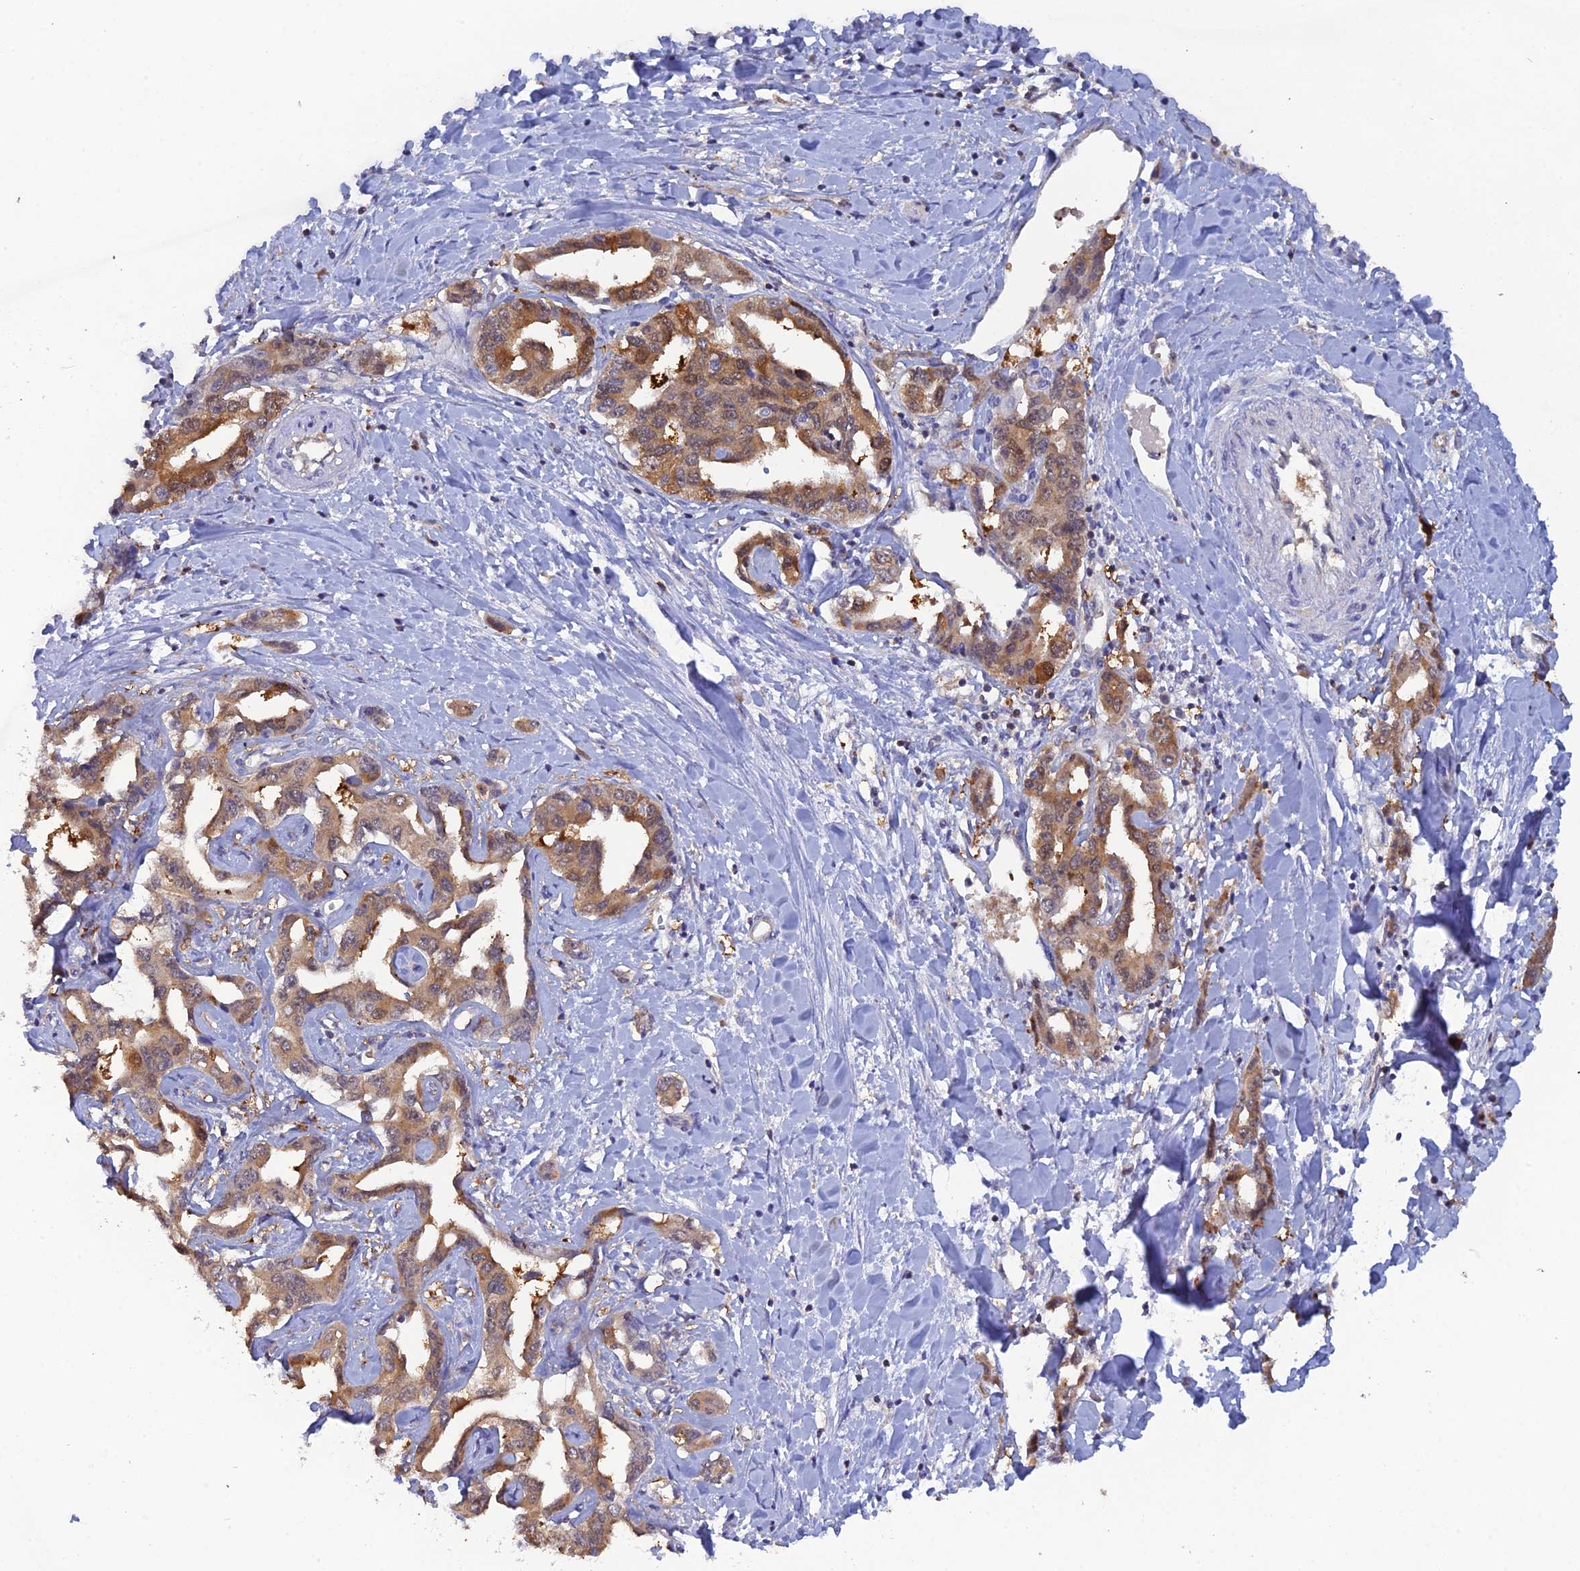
{"staining": {"intensity": "moderate", "quantity": ">75%", "location": "cytoplasmic/membranous,nuclear"}, "tissue": "liver cancer", "cell_type": "Tumor cells", "image_type": "cancer", "snomed": [{"axis": "morphology", "description": "Cholangiocarcinoma"}, {"axis": "topography", "description": "Liver"}], "caption": "An image of liver cholangiocarcinoma stained for a protein demonstrates moderate cytoplasmic/membranous and nuclear brown staining in tumor cells.", "gene": "HINT1", "patient": {"sex": "male", "age": 59}}